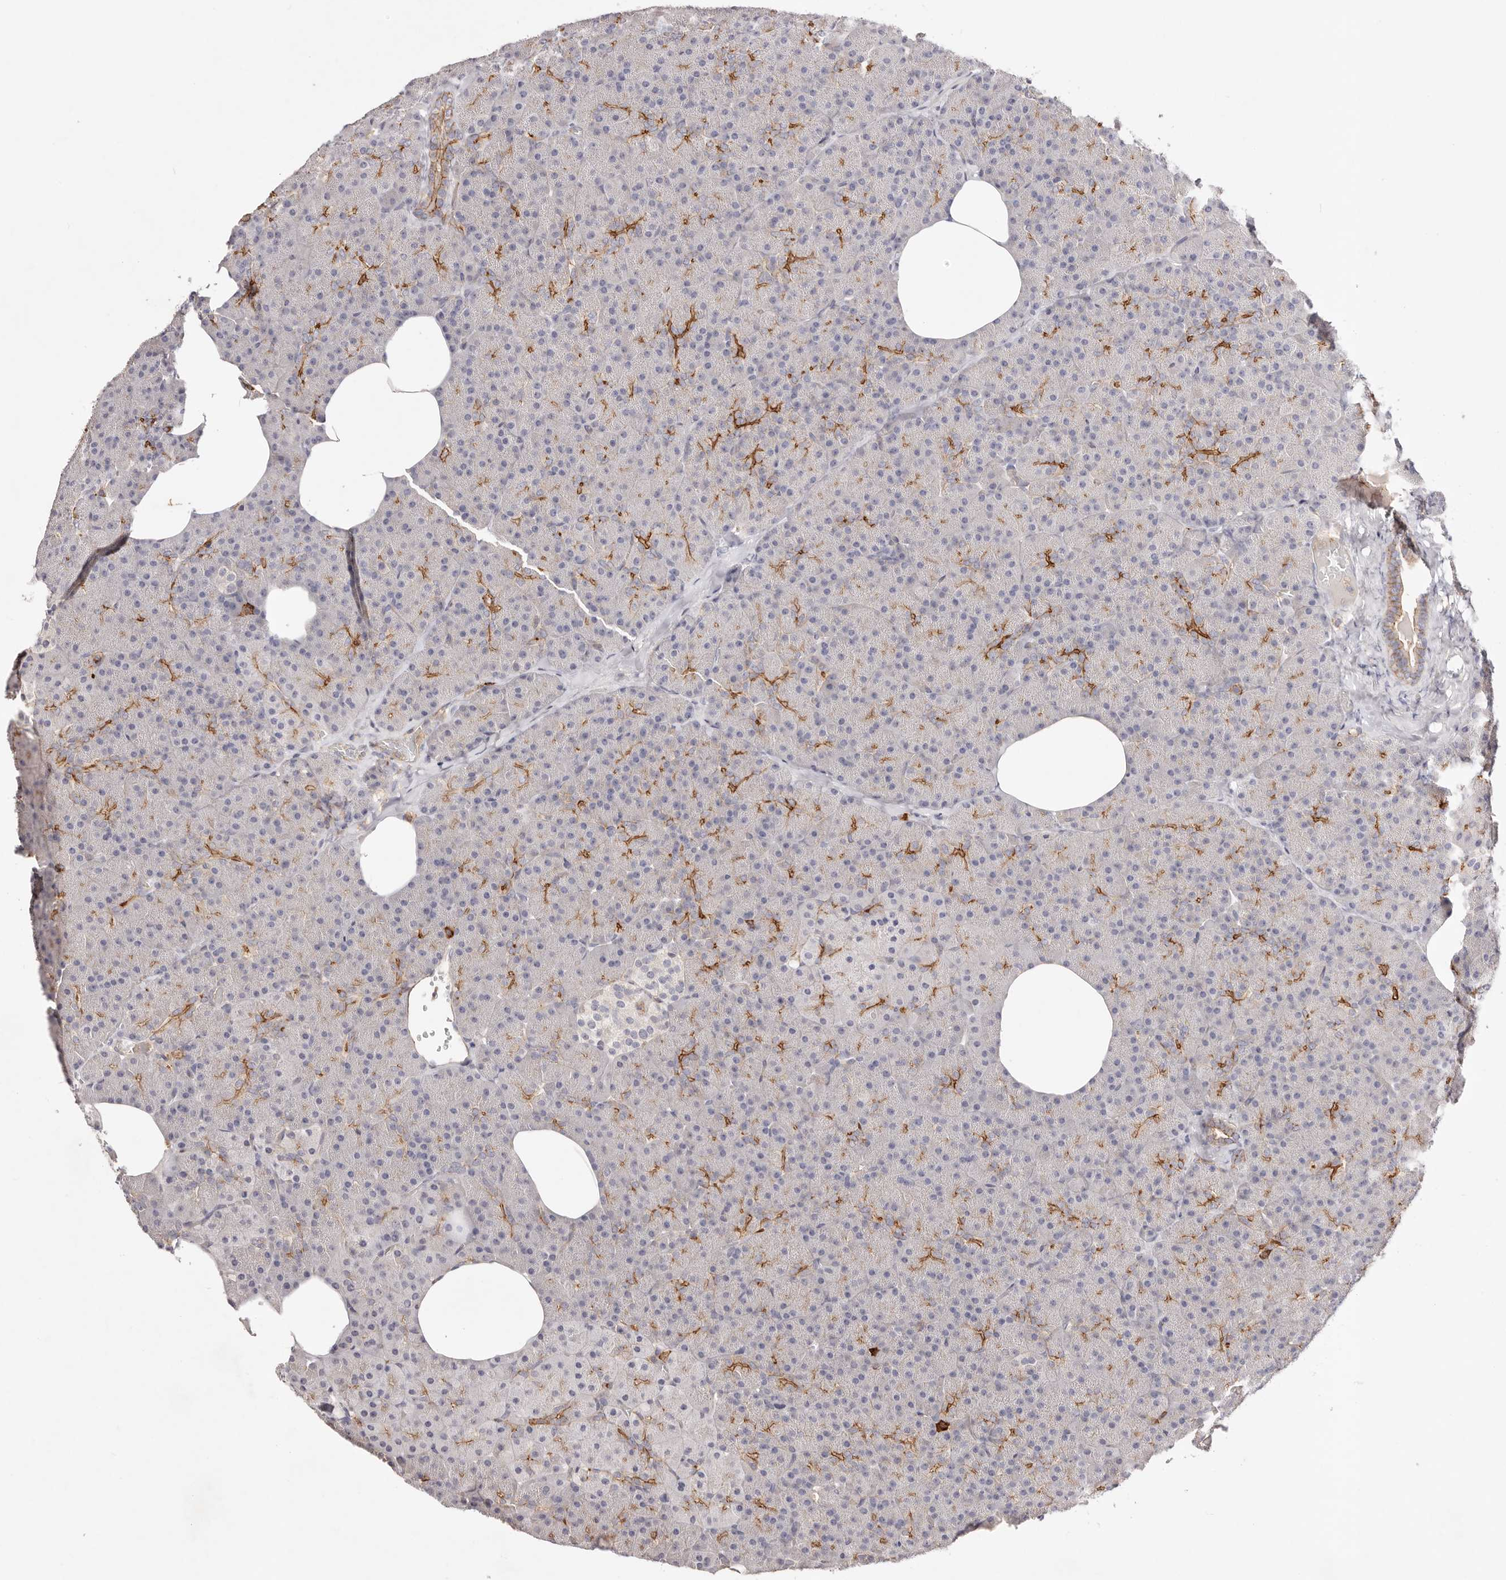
{"staining": {"intensity": "strong", "quantity": "<25%", "location": "cytoplasmic/membranous"}, "tissue": "pancreas", "cell_type": "Exocrine glandular cells", "image_type": "normal", "snomed": [{"axis": "morphology", "description": "Normal tissue, NOS"}, {"axis": "morphology", "description": "Carcinoid, malignant, NOS"}, {"axis": "topography", "description": "Pancreas"}], "caption": "An immunohistochemistry histopathology image of normal tissue is shown. Protein staining in brown labels strong cytoplasmic/membranous positivity in pancreas within exocrine glandular cells.", "gene": "SLC35B2", "patient": {"sex": "female", "age": 35}}